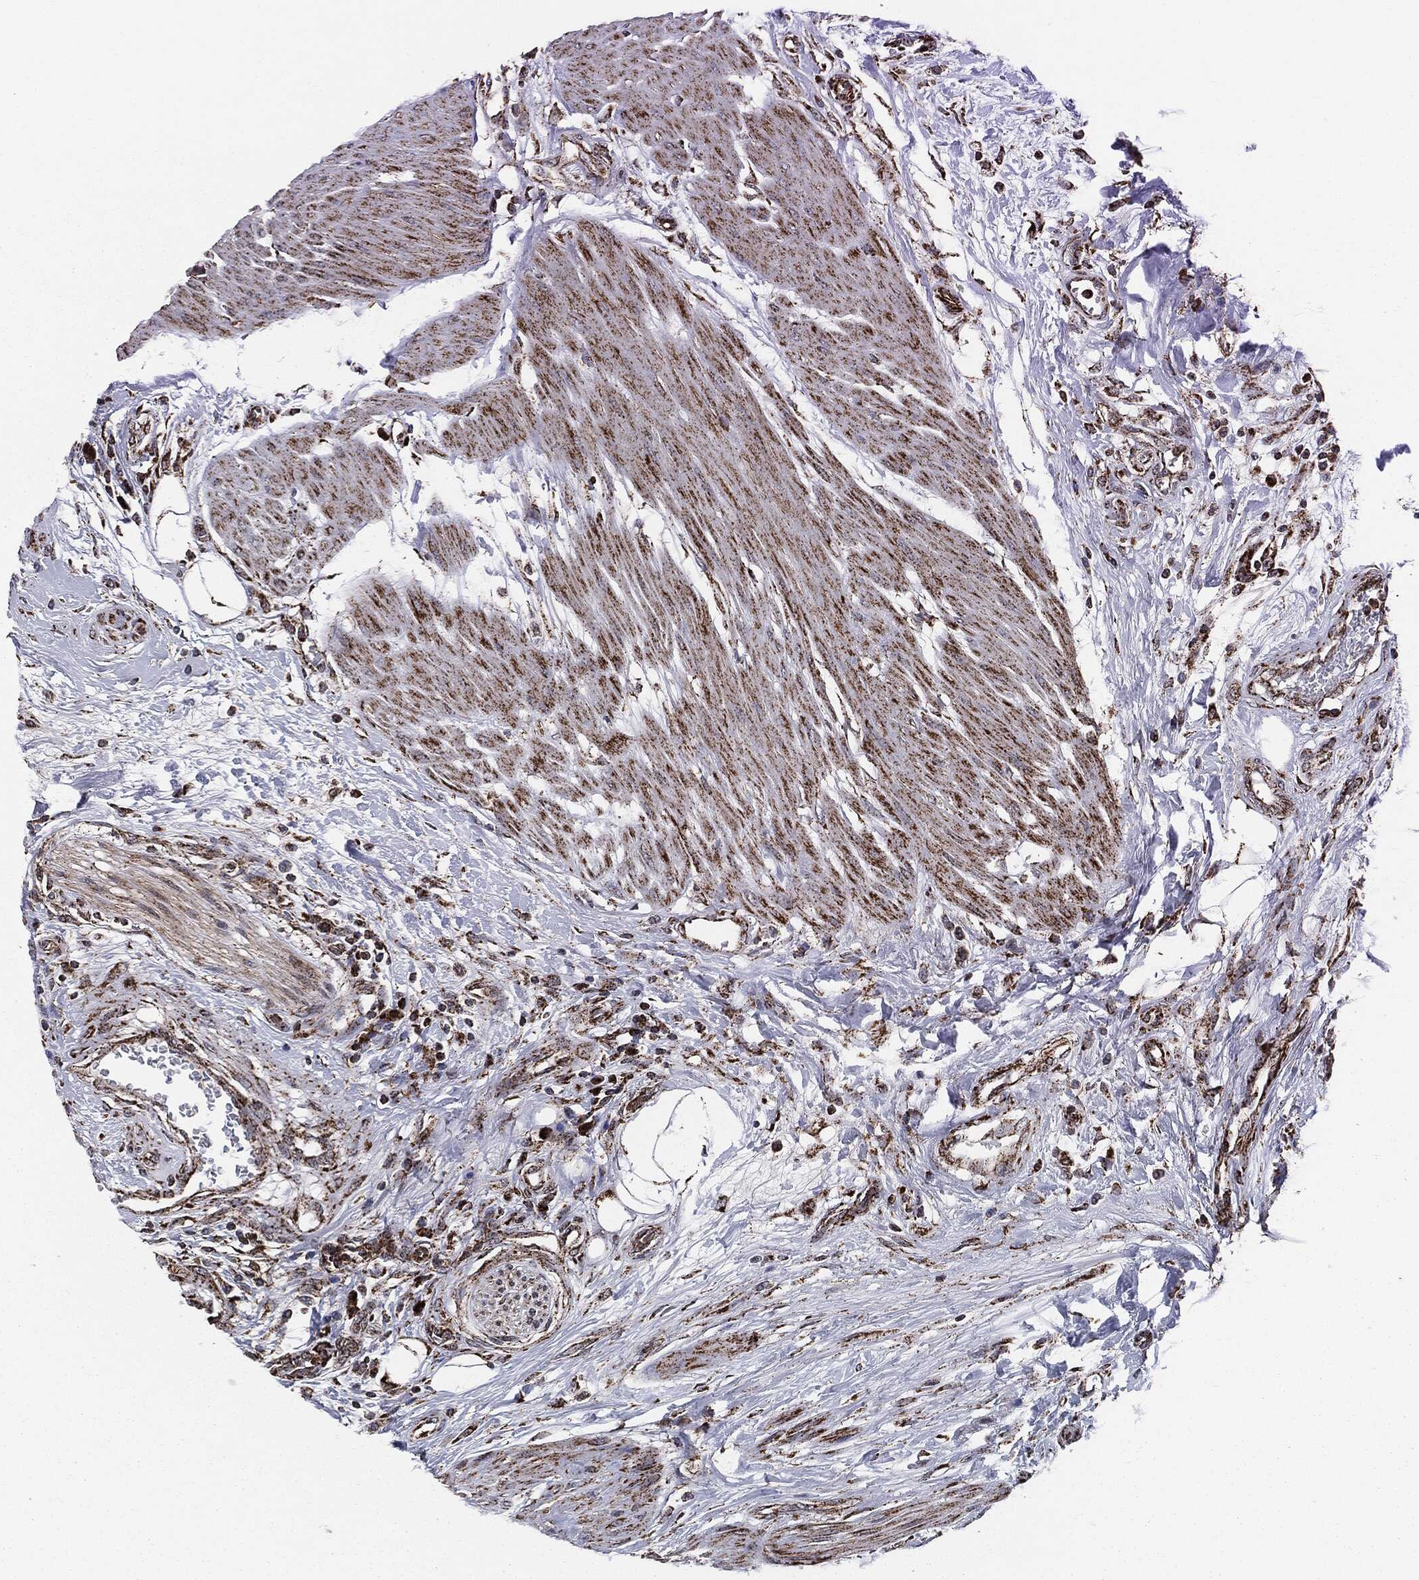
{"staining": {"intensity": "strong", "quantity": "25%-75%", "location": "cytoplasmic/membranous"}, "tissue": "urothelial cancer", "cell_type": "Tumor cells", "image_type": "cancer", "snomed": [{"axis": "morphology", "description": "Urothelial carcinoma, High grade"}, {"axis": "topography", "description": "Urinary bladder"}], "caption": "Strong cytoplasmic/membranous expression is seen in approximately 25%-75% of tumor cells in urothelial cancer.", "gene": "FH", "patient": {"sex": "male", "age": 35}}